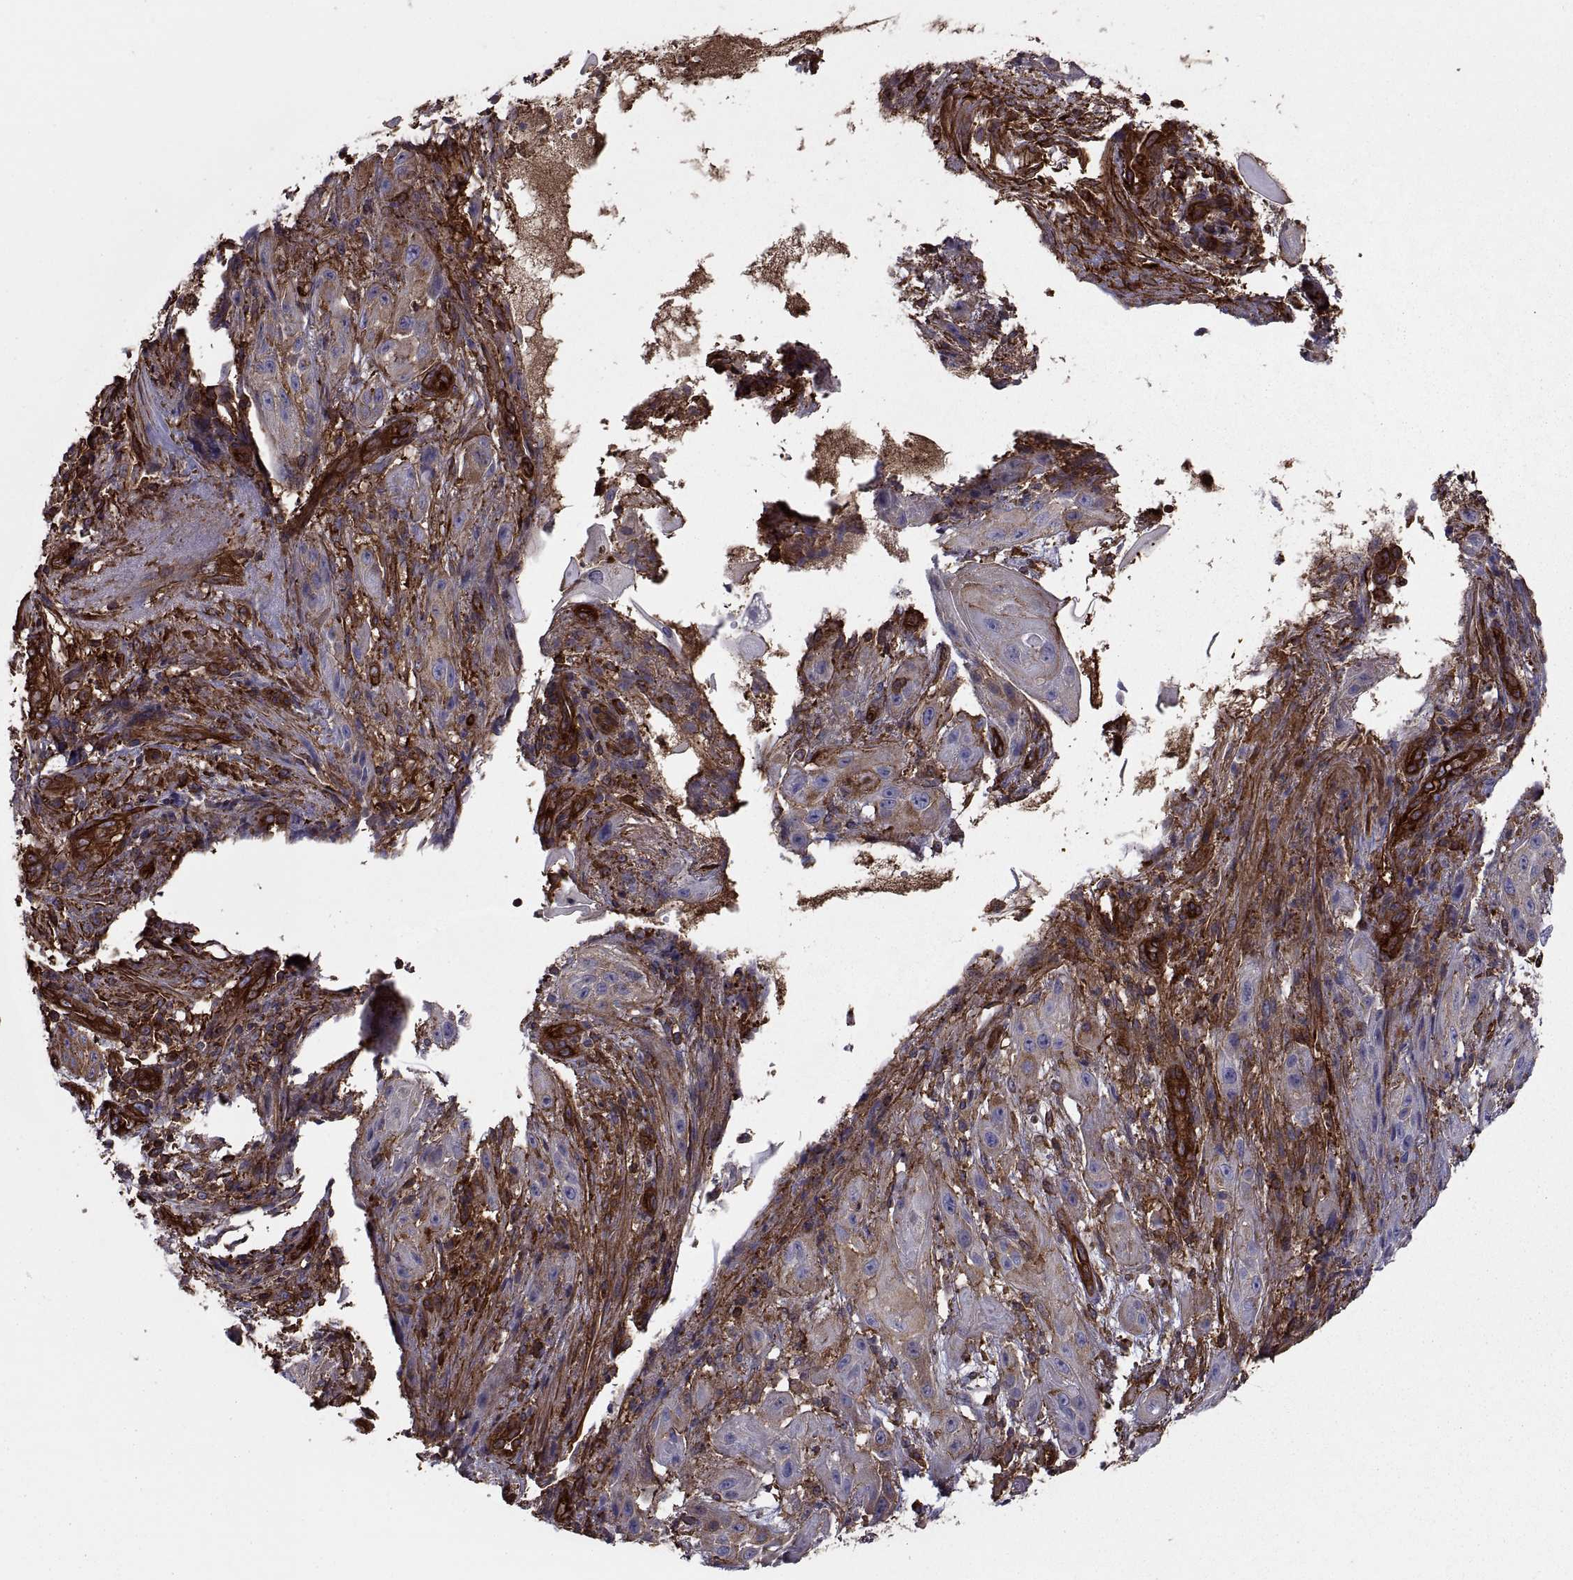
{"staining": {"intensity": "moderate", "quantity": "25%-75%", "location": "cytoplasmic/membranous"}, "tissue": "skin cancer", "cell_type": "Tumor cells", "image_type": "cancer", "snomed": [{"axis": "morphology", "description": "Squamous cell carcinoma, NOS"}, {"axis": "topography", "description": "Skin"}], "caption": "Immunohistochemical staining of human skin cancer reveals medium levels of moderate cytoplasmic/membranous positivity in approximately 25%-75% of tumor cells. (IHC, brightfield microscopy, high magnification).", "gene": "MYH9", "patient": {"sex": "male", "age": 62}}